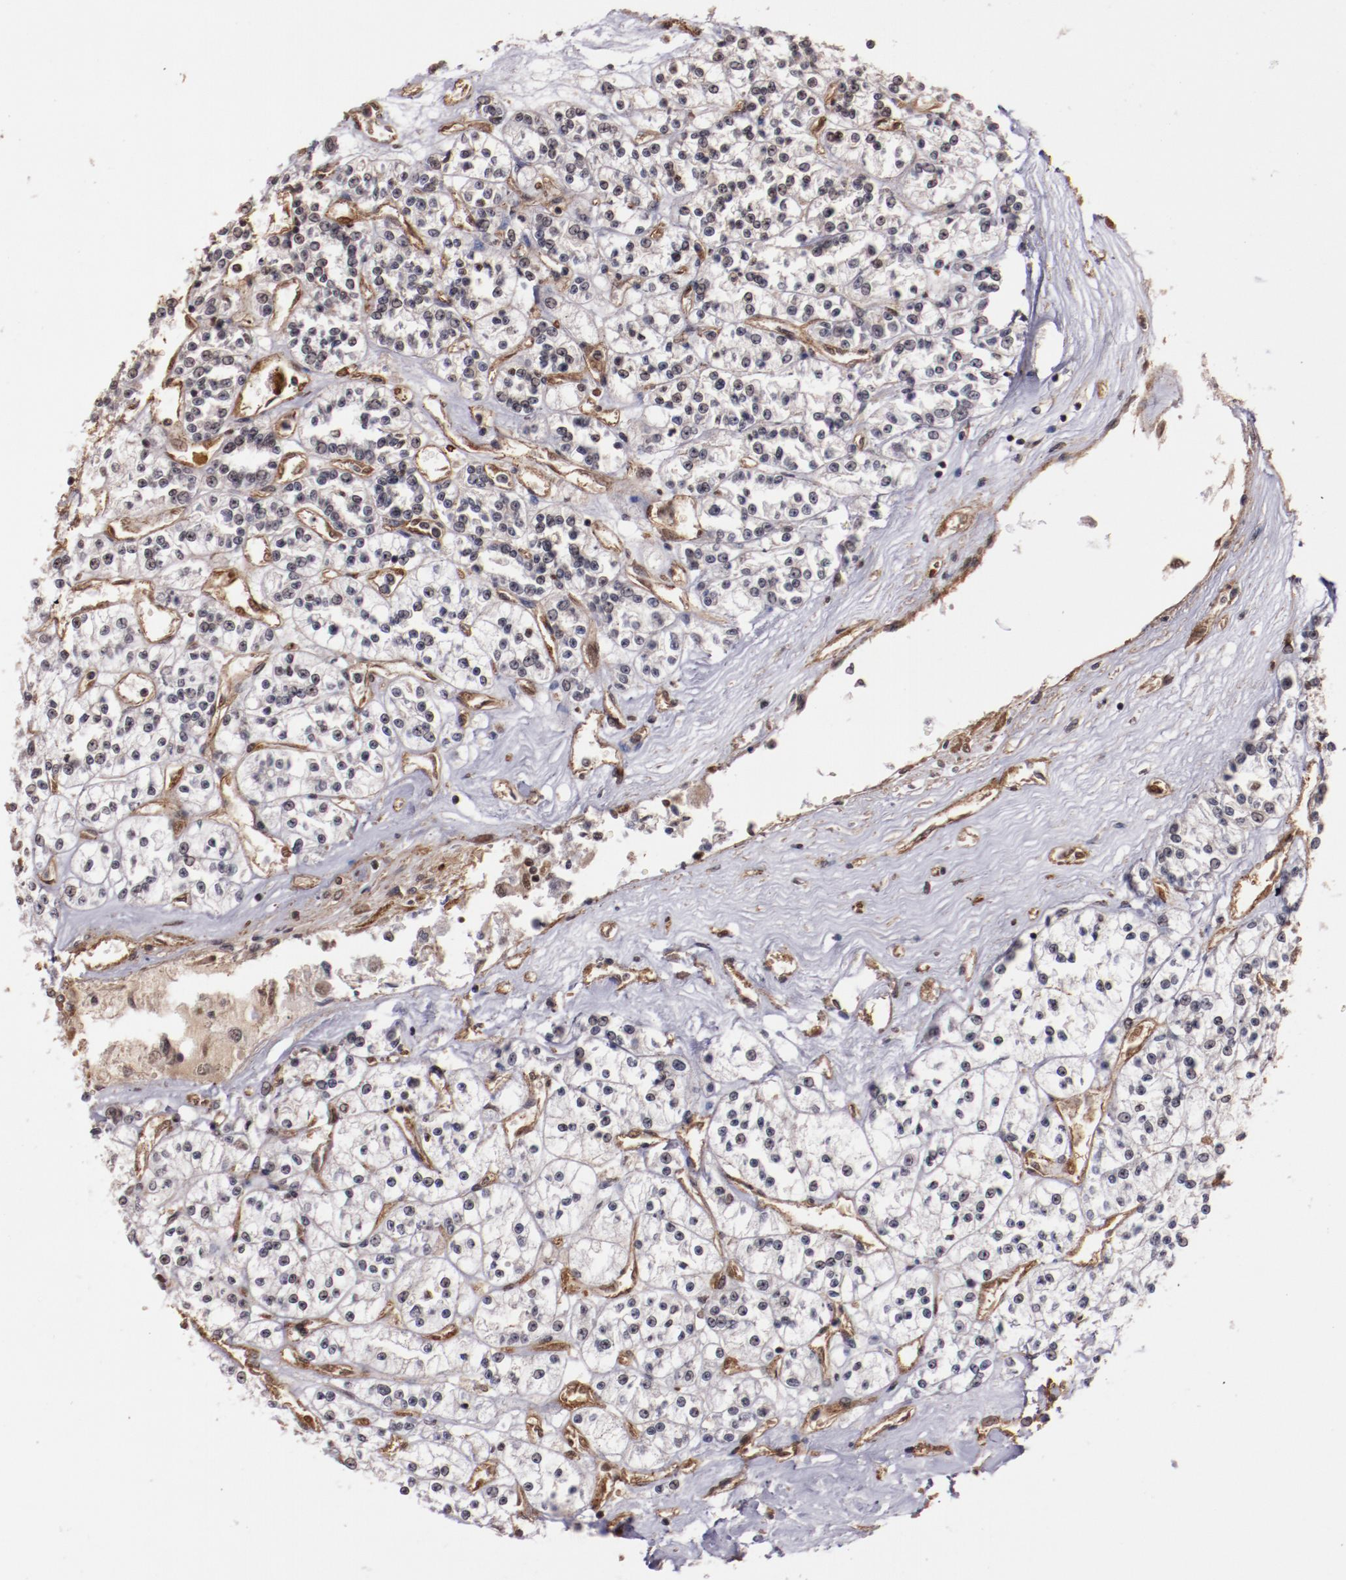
{"staining": {"intensity": "negative", "quantity": "none", "location": "none"}, "tissue": "renal cancer", "cell_type": "Tumor cells", "image_type": "cancer", "snomed": [{"axis": "morphology", "description": "Adenocarcinoma, NOS"}, {"axis": "topography", "description": "Kidney"}], "caption": "Image shows no protein expression in tumor cells of renal cancer tissue.", "gene": "STAG2", "patient": {"sex": "female", "age": 76}}